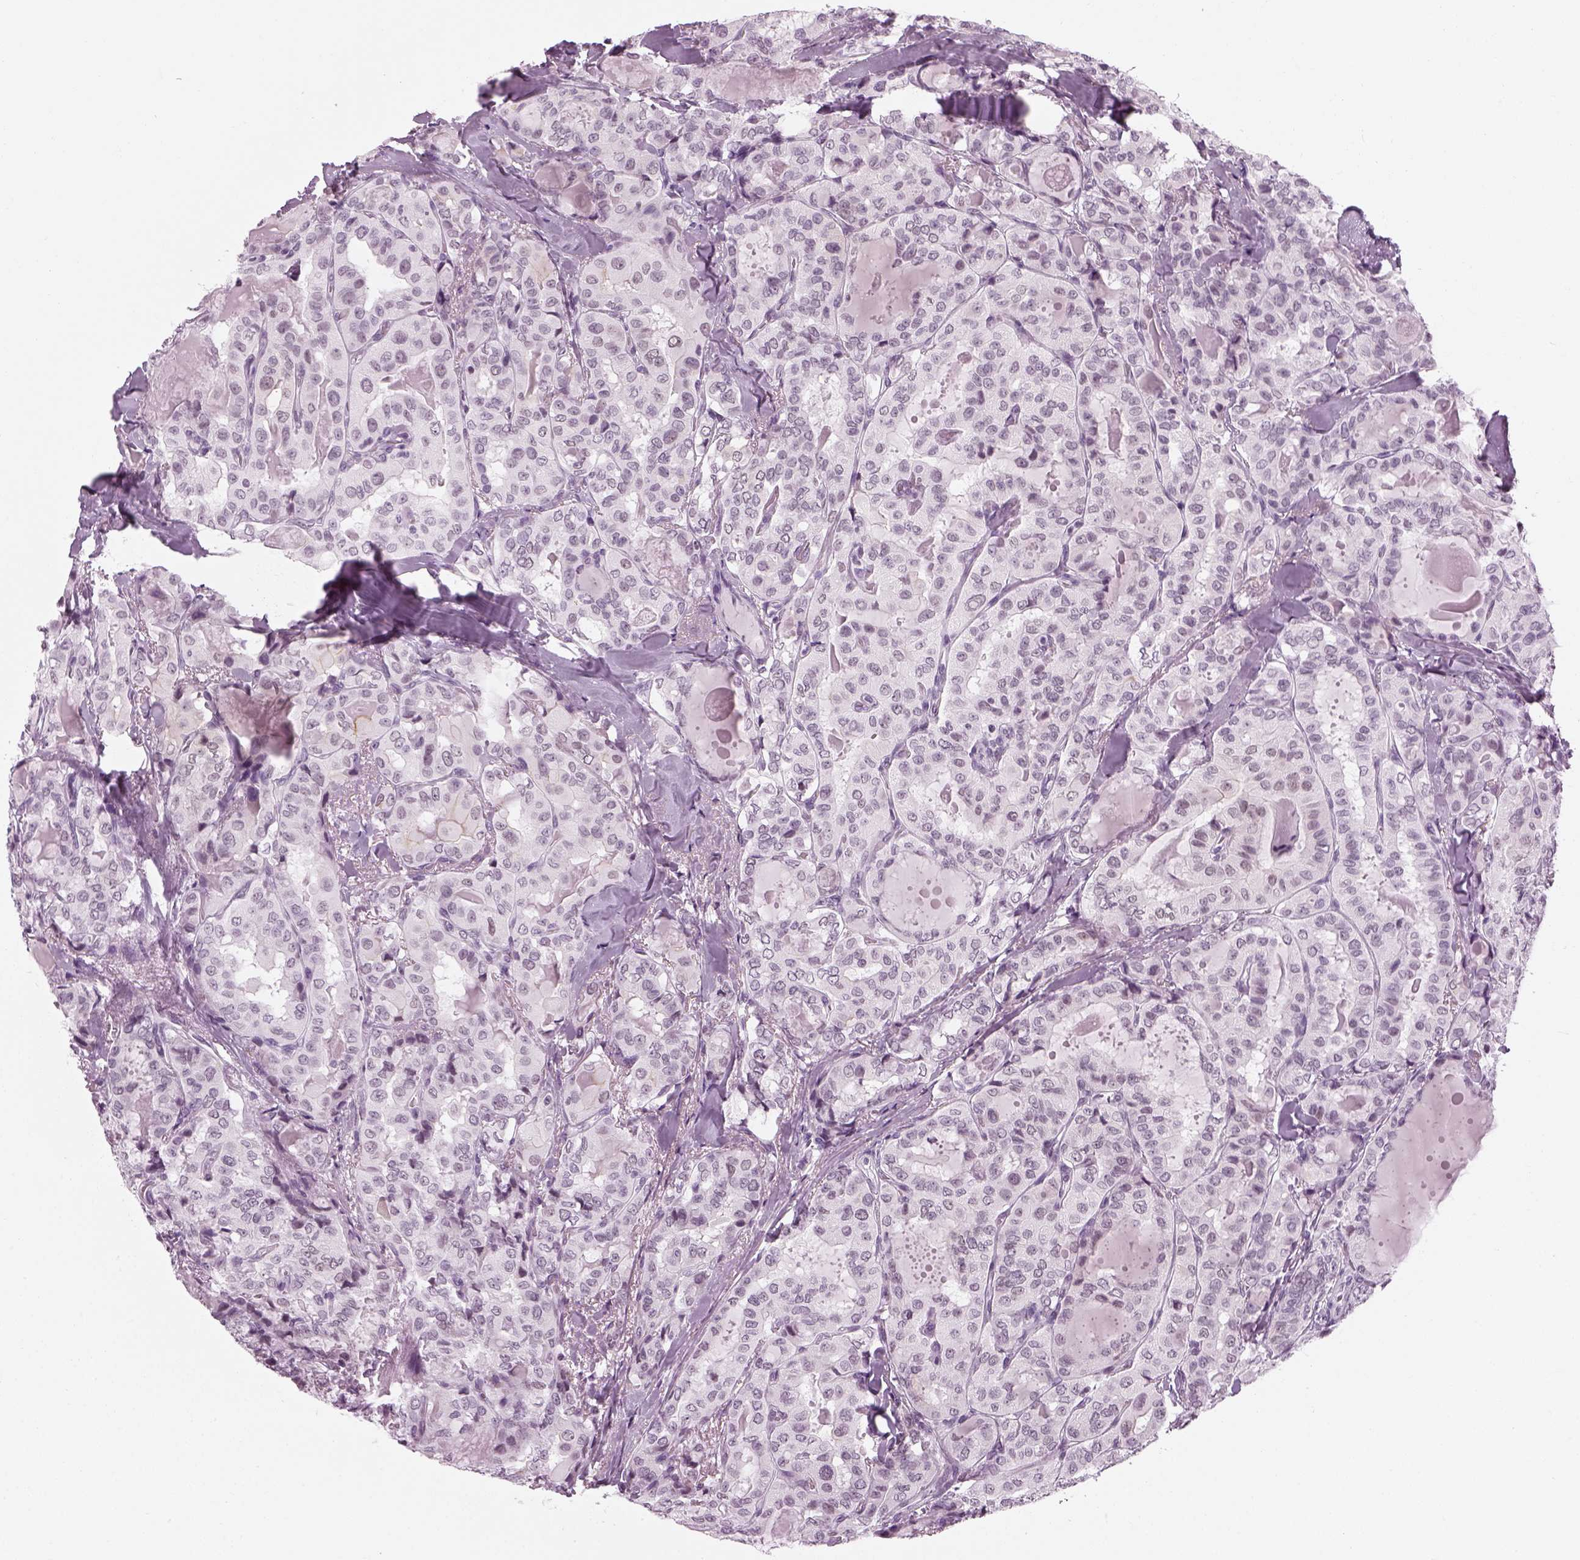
{"staining": {"intensity": "negative", "quantity": "none", "location": "none"}, "tissue": "thyroid cancer", "cell_type": "Tumor cells", "image_type": "cancer", "snomed": [{"axis": "morphology", "description": "Papillary adenocarcinoma, NOS"}, {"axis": "topography", "description": "Thyroid gland"}], "caption": "Protein analysis of thyroid papillary adenocarcinoma shows no significant expression in tumor cells. (Brightfield microscopy of DAB IHC at high magnification).", "gene": "KCNG2", "patient": {"sex": "female", "age": 41}}